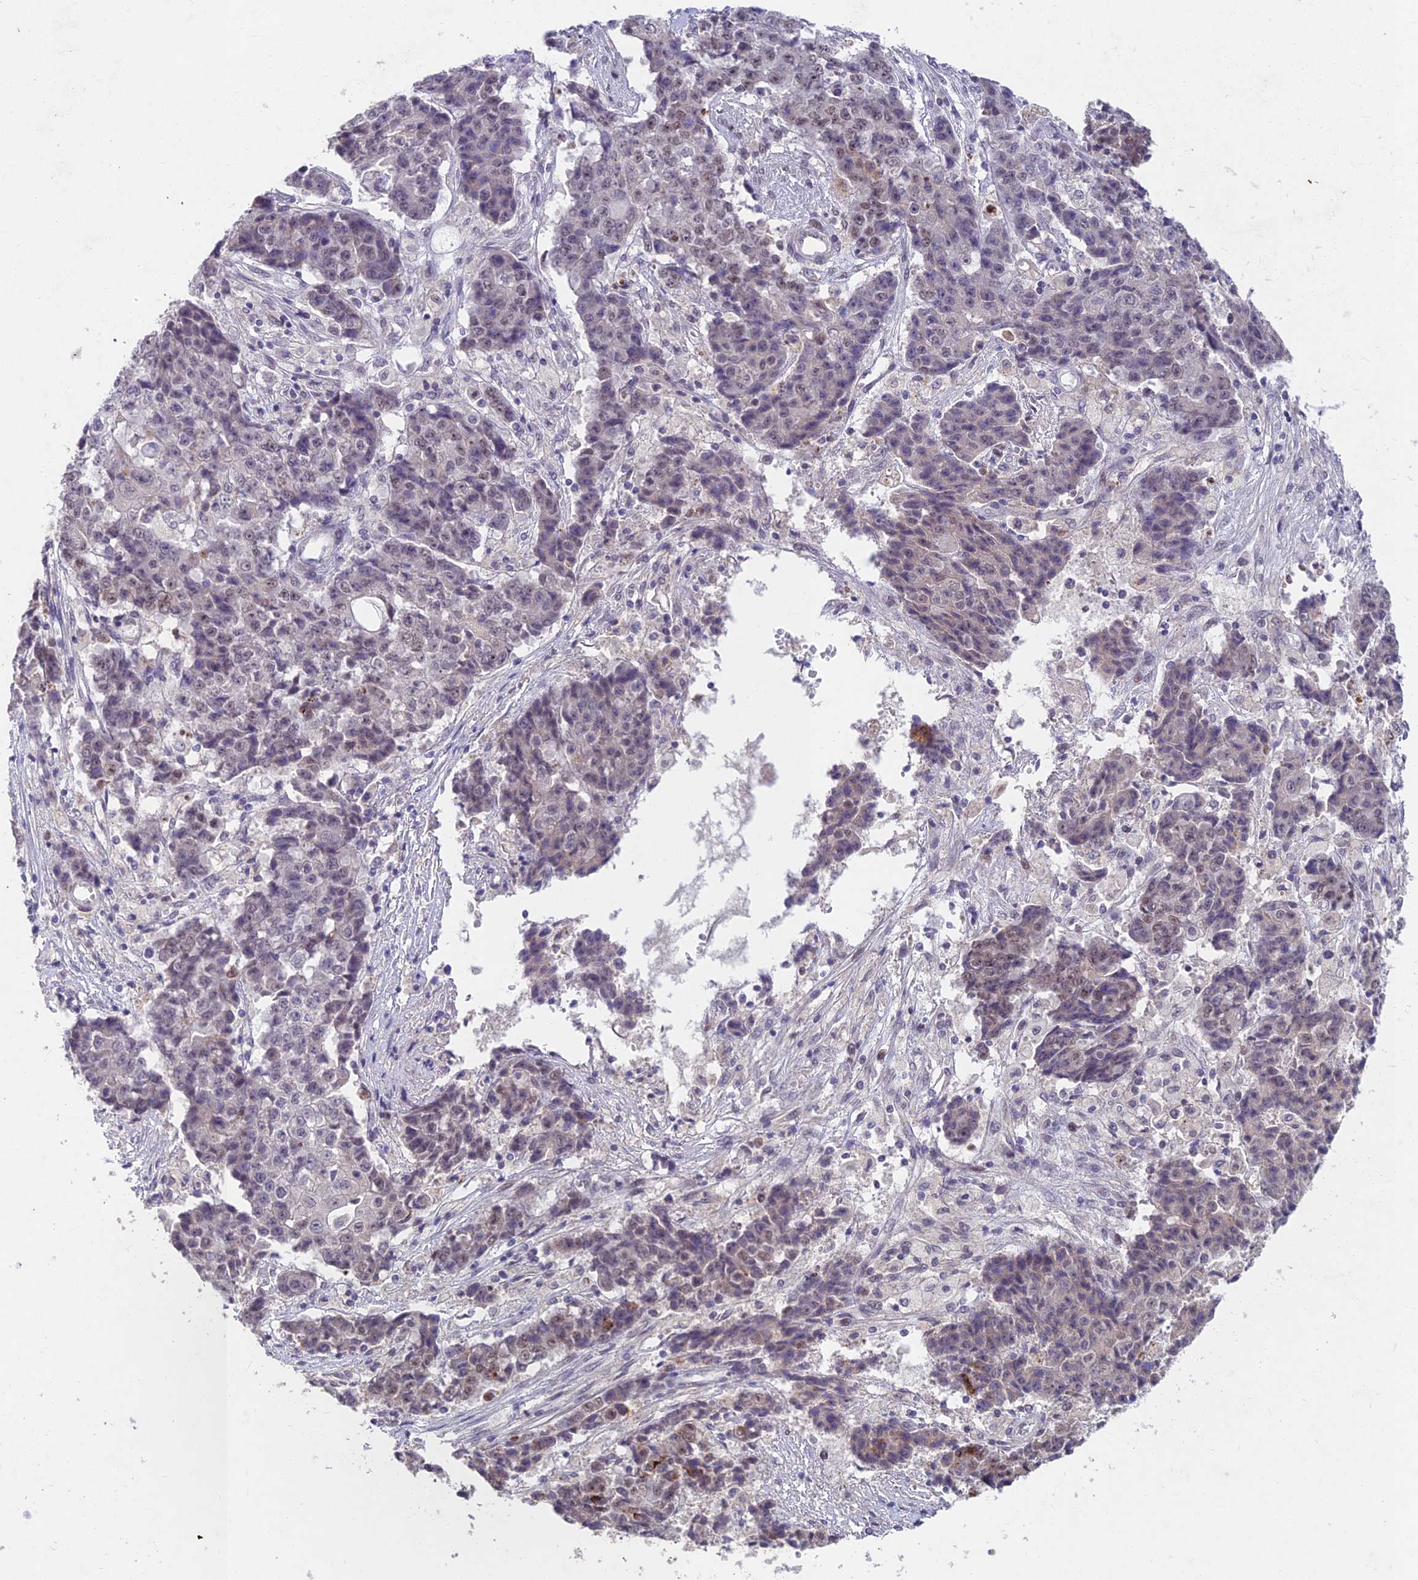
{"staining": {"intensity": "moderate", "quantity": "<25%", "location": "nuclear"}, "tissue": "ovarian cancer", "cell_type": "Tumor cells", "image_type": "cancer", "snomed": [{"axis": "morphology", "description": "Carcinoma, endometroid"}, {"axis": "topography", "description": "Ovary"}], "caption": "Immunohistochemistry histopathology image of ovarian cancer stained for a protein (brown), which shows low levels of moderate nuclear staining in approximately <25% of tumor cells.", "gene": "RAVER1", "patient": {"sex": "female", "age": 42}}